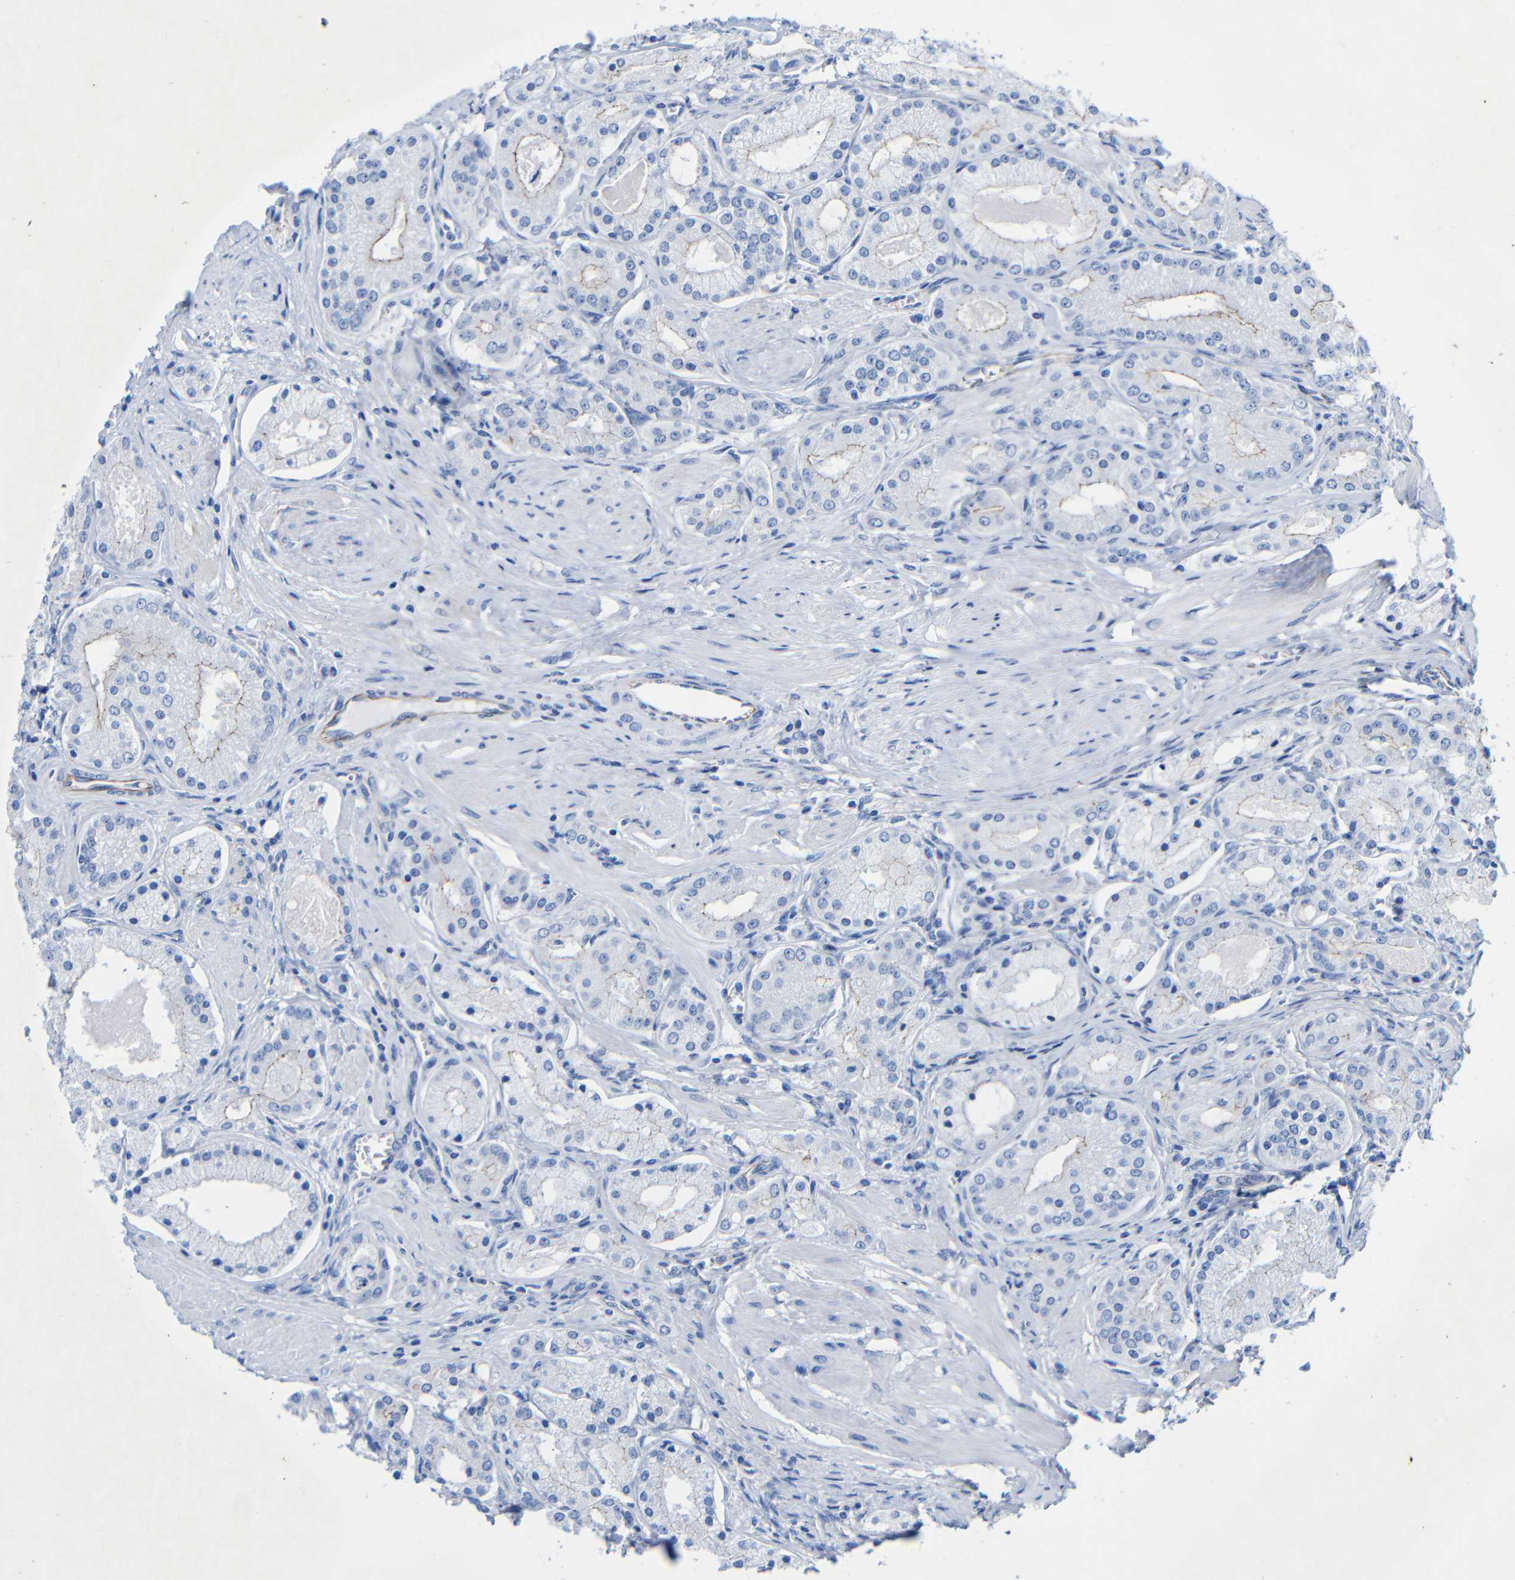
{"staining": {"intensity": "negative", "quantity": "none", "location": "none"}, "tissue": "prostate cancer", "cell_type": "Tumor cells", "image_type": "cancer", "snomed": [{"axis": "morphology", "description": "Adenocarcinoma, High grade"}, {"axis": "topography", "description": "Prostate"}], "caption": "Immunohistochemical staining of prostate cancer (adenocarcinoma (high-grade)) reveals no significant staining in tumor cells. (DAB (3,3'-diaminobenzidine) immunohistochemistry with hematoxylin counter stain).", "gene": "CGNL1", "patient": {"sex": "male", "age": 66}}